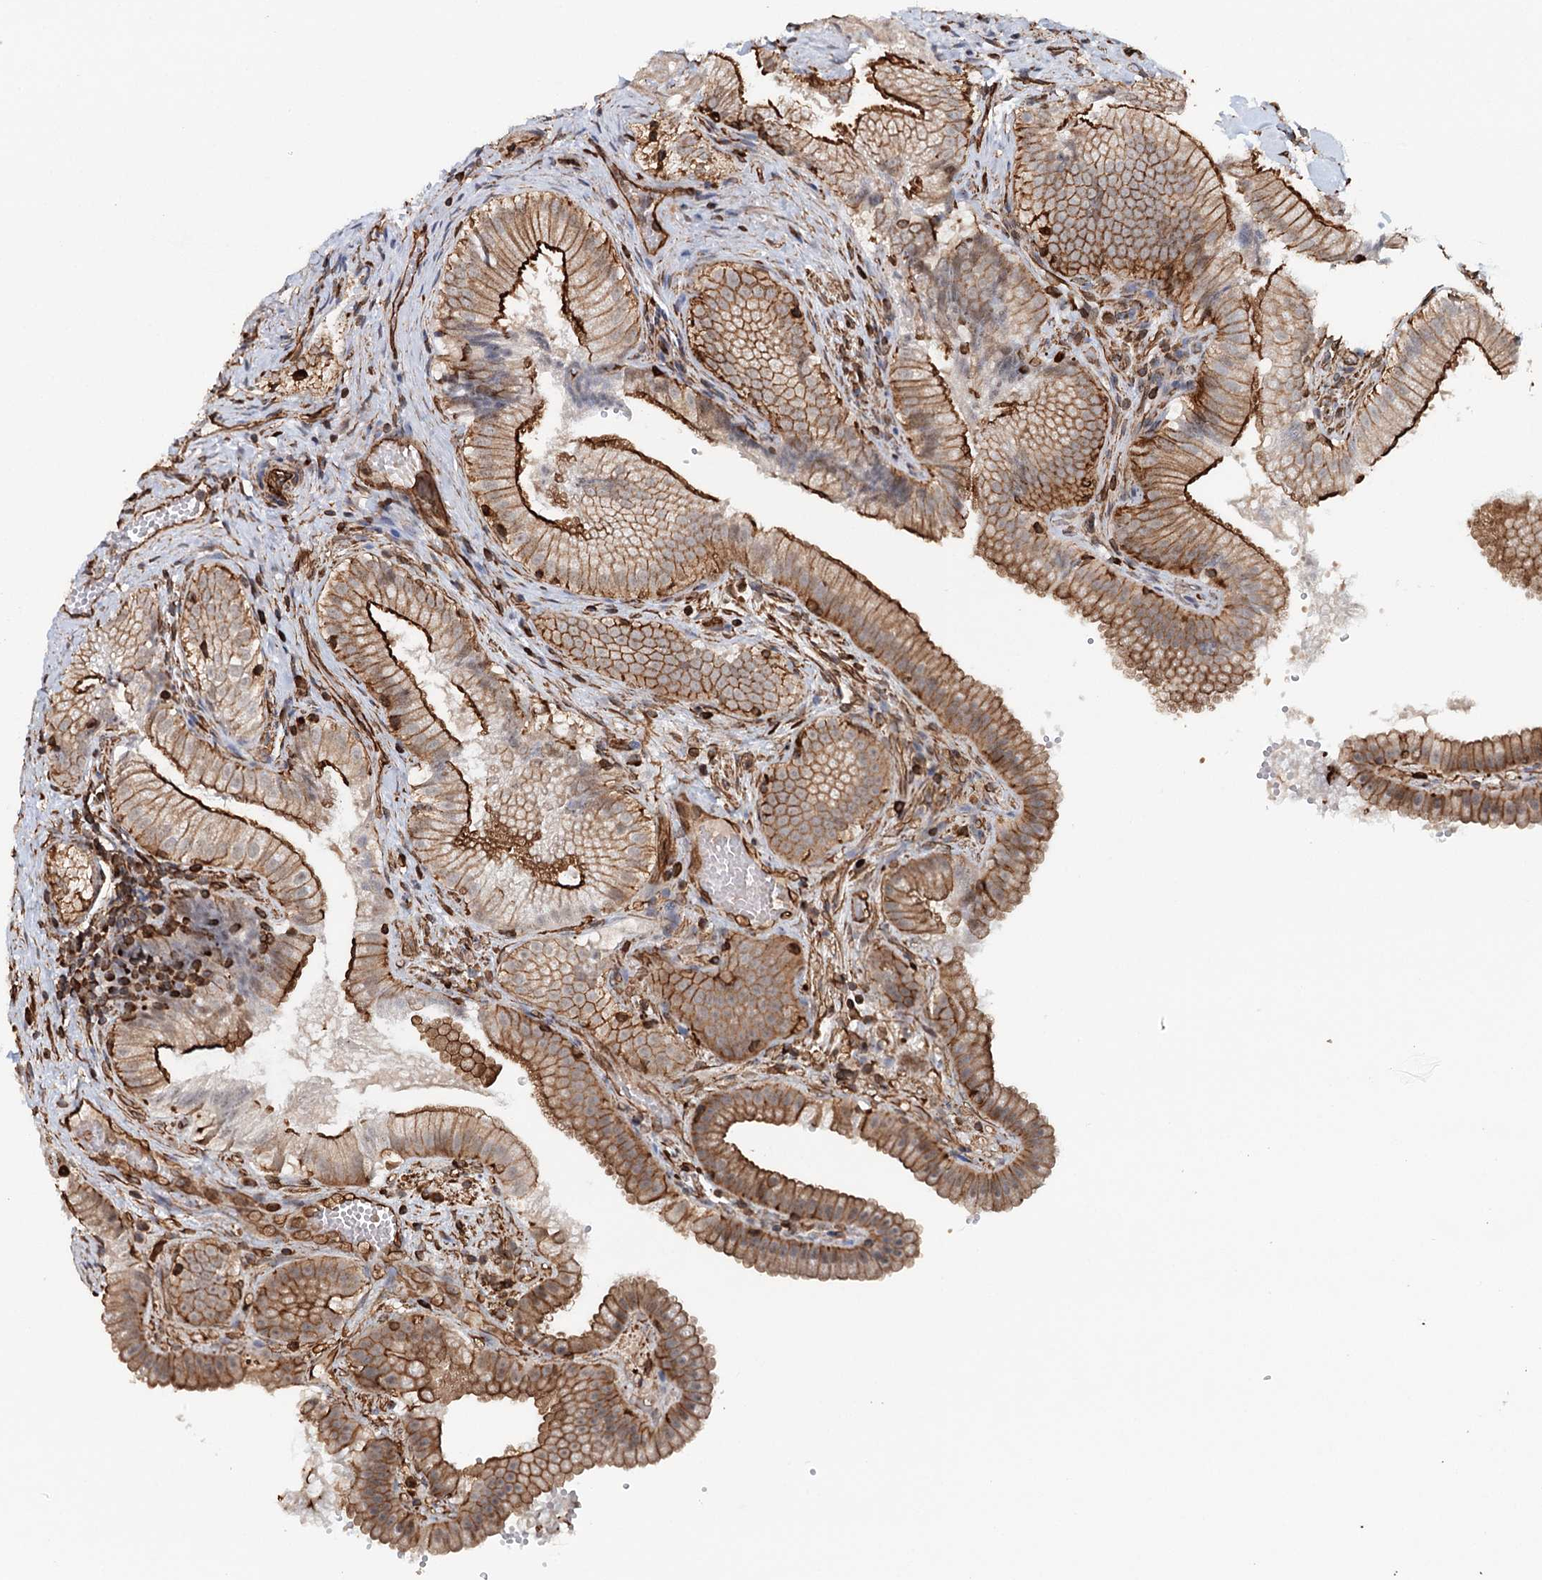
{"staining": {"intensity": "strong", "quantity": ">75%", "location": "cytoplasmic/membranous"}, "tissue": "gallbladder", "cell_type": "Glandular cells", "image_type": "normal", "snomed": [{"axis": "morphology", "description": "Normal tissue, NOS"}, {"axis": "topography", "description": "Gallbladder"}], "caption": "A high amount of strong cytoplasmic/membranous expression is seen in approximately >75% of glandular cells in normal gallbladder. (Stains: DAB in brown, nuclei in blue, Microscopy: brightfield microscopy at high magnification).", "gene": "SYNPO", "patient": {"sex": "female", "age": 30}}